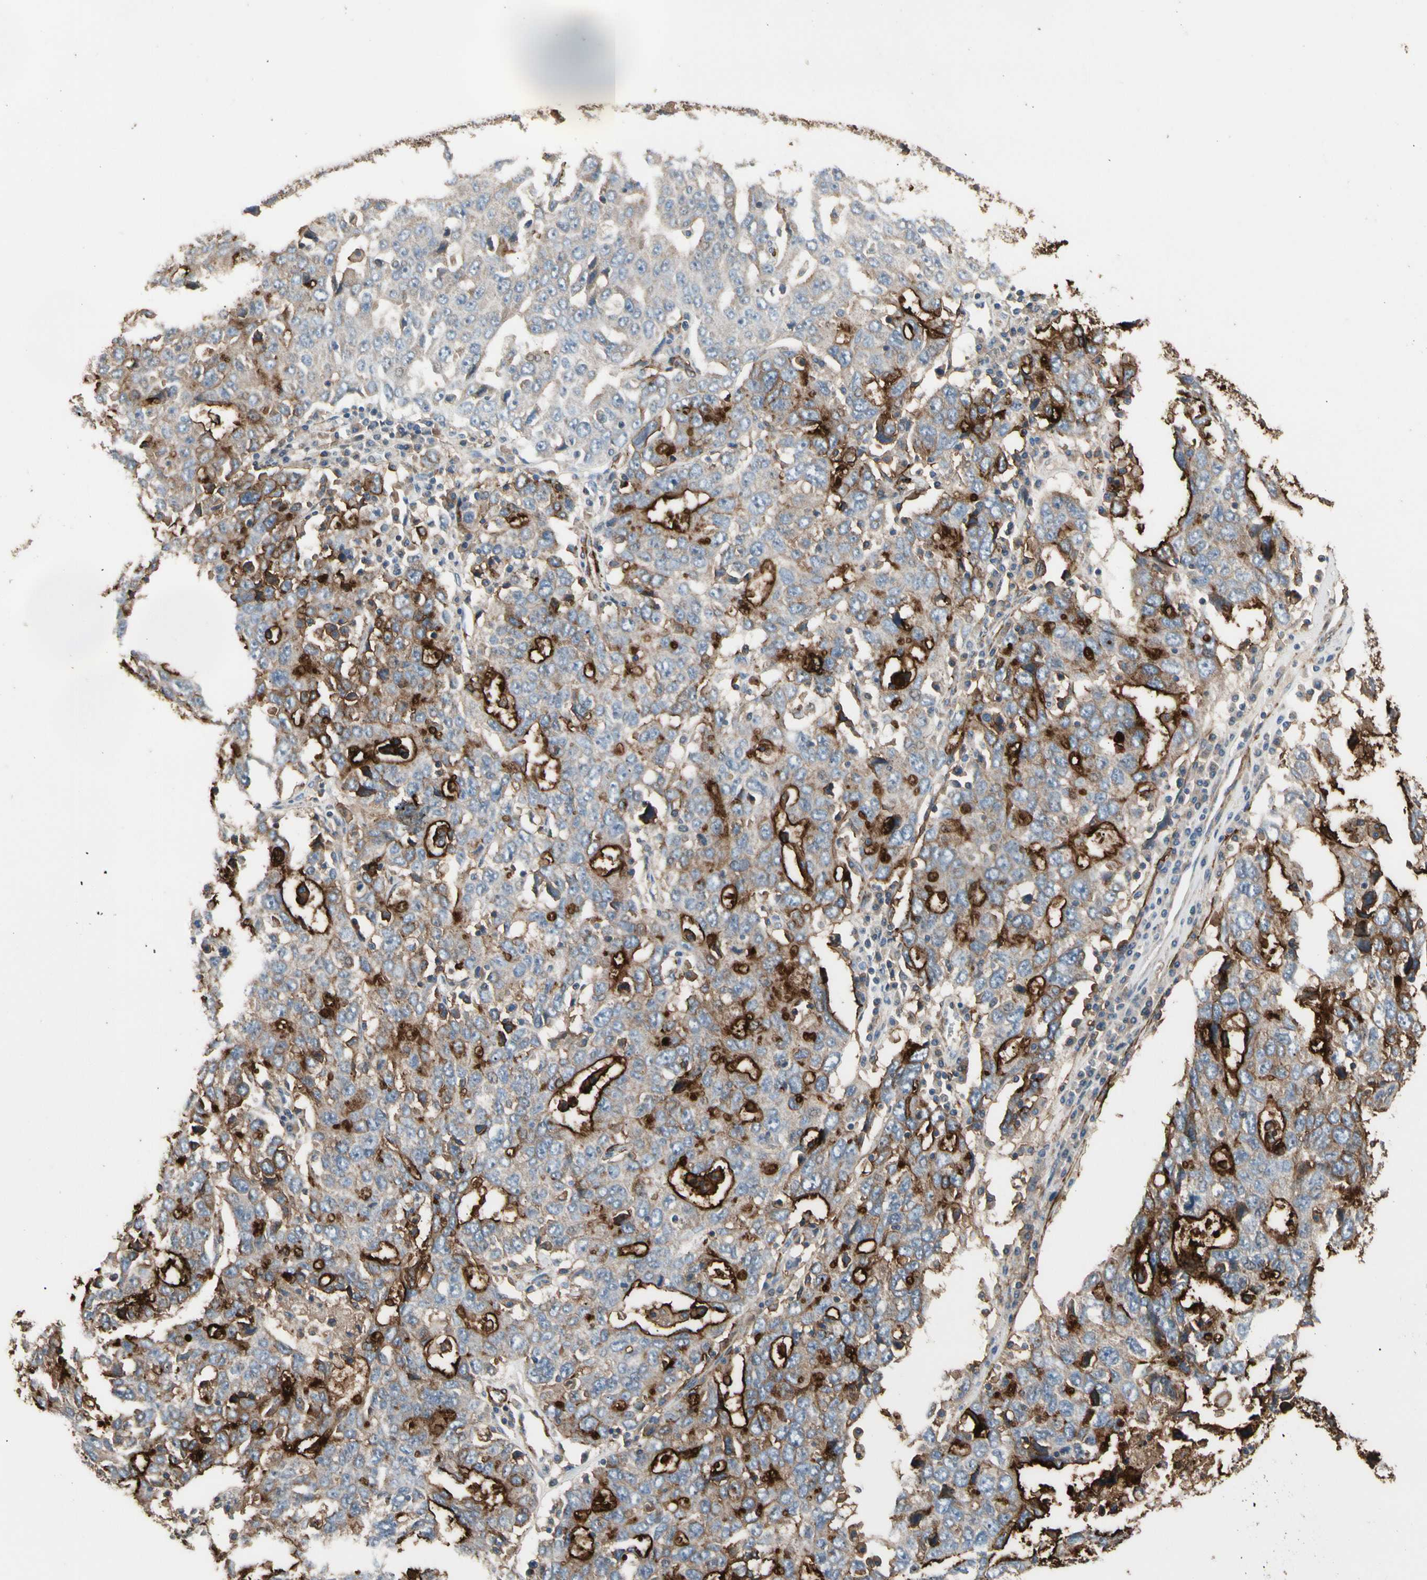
{"staining": {"intensity": "strong", "quantity": "25%-75%", "location": "cytoplasmic/membranous"}, "tissue": "ovarian cancer", "cell_type": "Tumor cells", "image_type": "cancer", "snomed": [{"axis": "morphology", "description": "Carcinoma, endometroid"}, {"axis": "topography", "description": "Ovary"}], "caption": "Brown immunohistochemical staining in human ovarian cancer displays strong cytoplasmic/membranous positivity in approximately 25%-75% of tumor cells. Nuclei are stained in blue.", "gene": "SUSD2", "patient": {"sex": "female", "age": 62}}